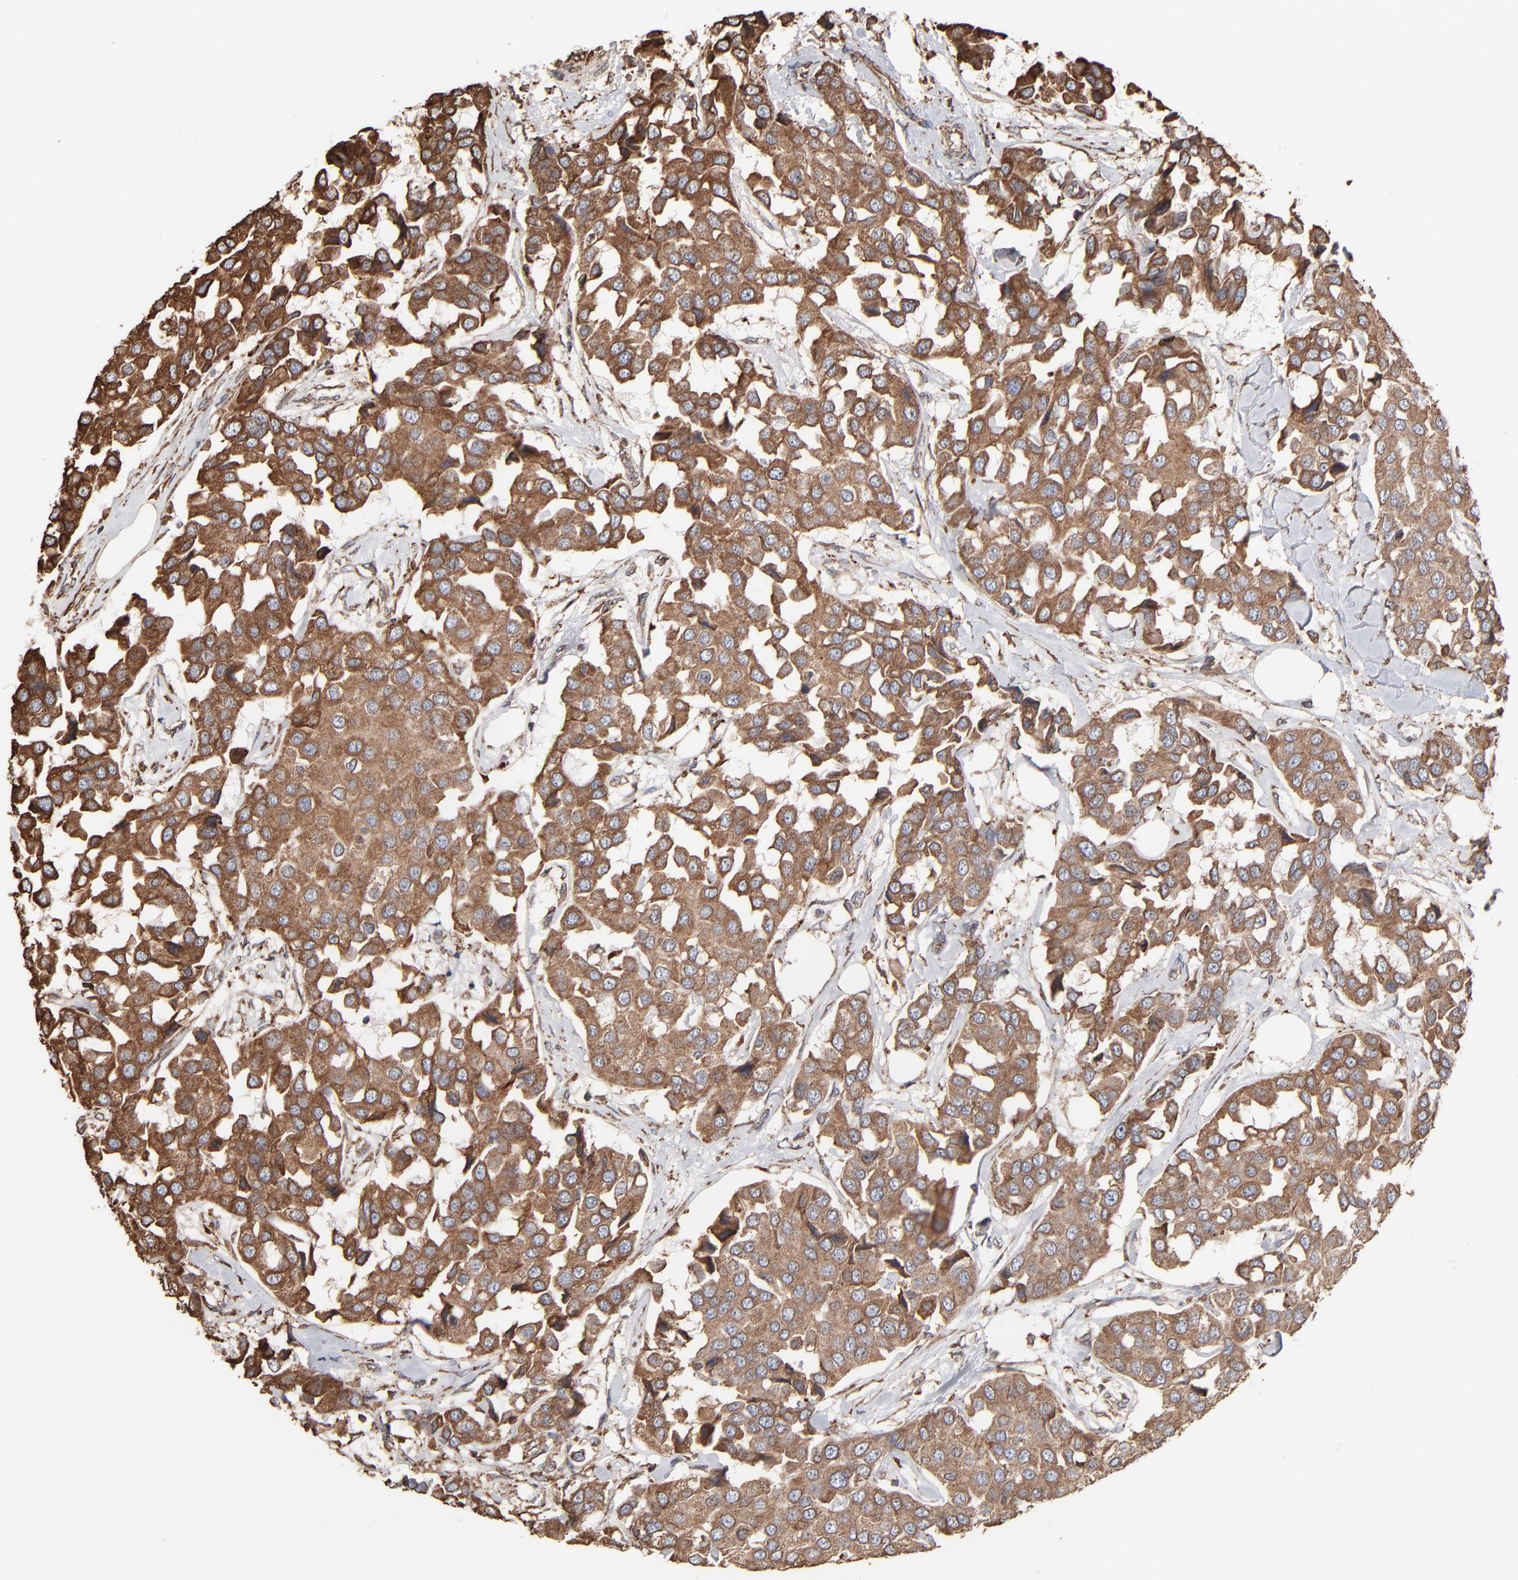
{"staining": {"intensity": "moderate", "quantity": ">75%", "location": "cytoplasmic/membranous"}, "tissue": "breast cancer", "cell_type": "Tumor cells", "image_type": "cancer", "snomed": [{"axis": "morphology", "description": "Duct carcinoma"}, {"axis": "topography", "description": "Breast"}], "caption": "This is an image of immunohistochemistry (IHC) staining of infiltrating ductal carcinoma (breast), which shows moderate positivity in the cytoplasmic/membranous of tumor cells.", "gene": "PDIA3", "patient": {"sex": "female", "age": 80}}